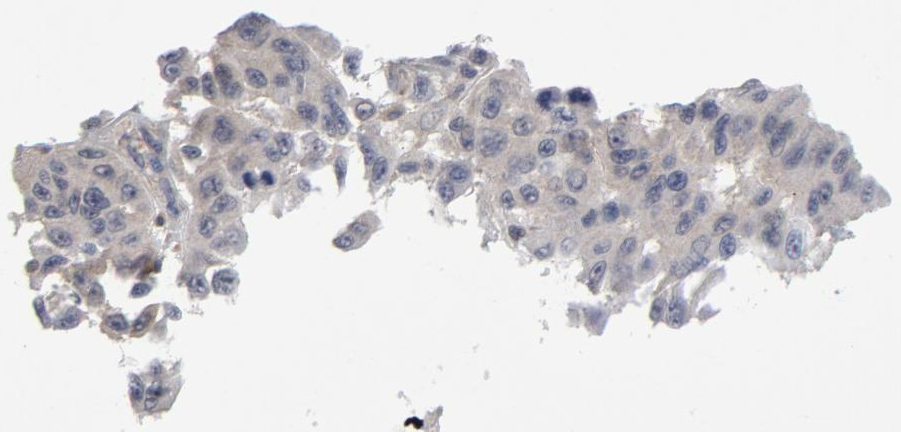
{"staining": {"intensity": "negative", "quantity": "none", "location": "none"}, "tissue": "melanoma", "cell_type": "Tumor cells", "image_type": "cancer", "snomed": [{"axis": "morphology", "description": "Malignant melanoma, NOS"}, {"axis": "topography", "description": "Skin"}], "caption": "Immunohistochemistry image of neoplastic tissue: human melanoma stained with DAB (3,3'-diaminobenzidine) displays no significant protein positivity in tumor cells.", "gene": "TRADD", "patient": {"sex": "male", "age": 30}}